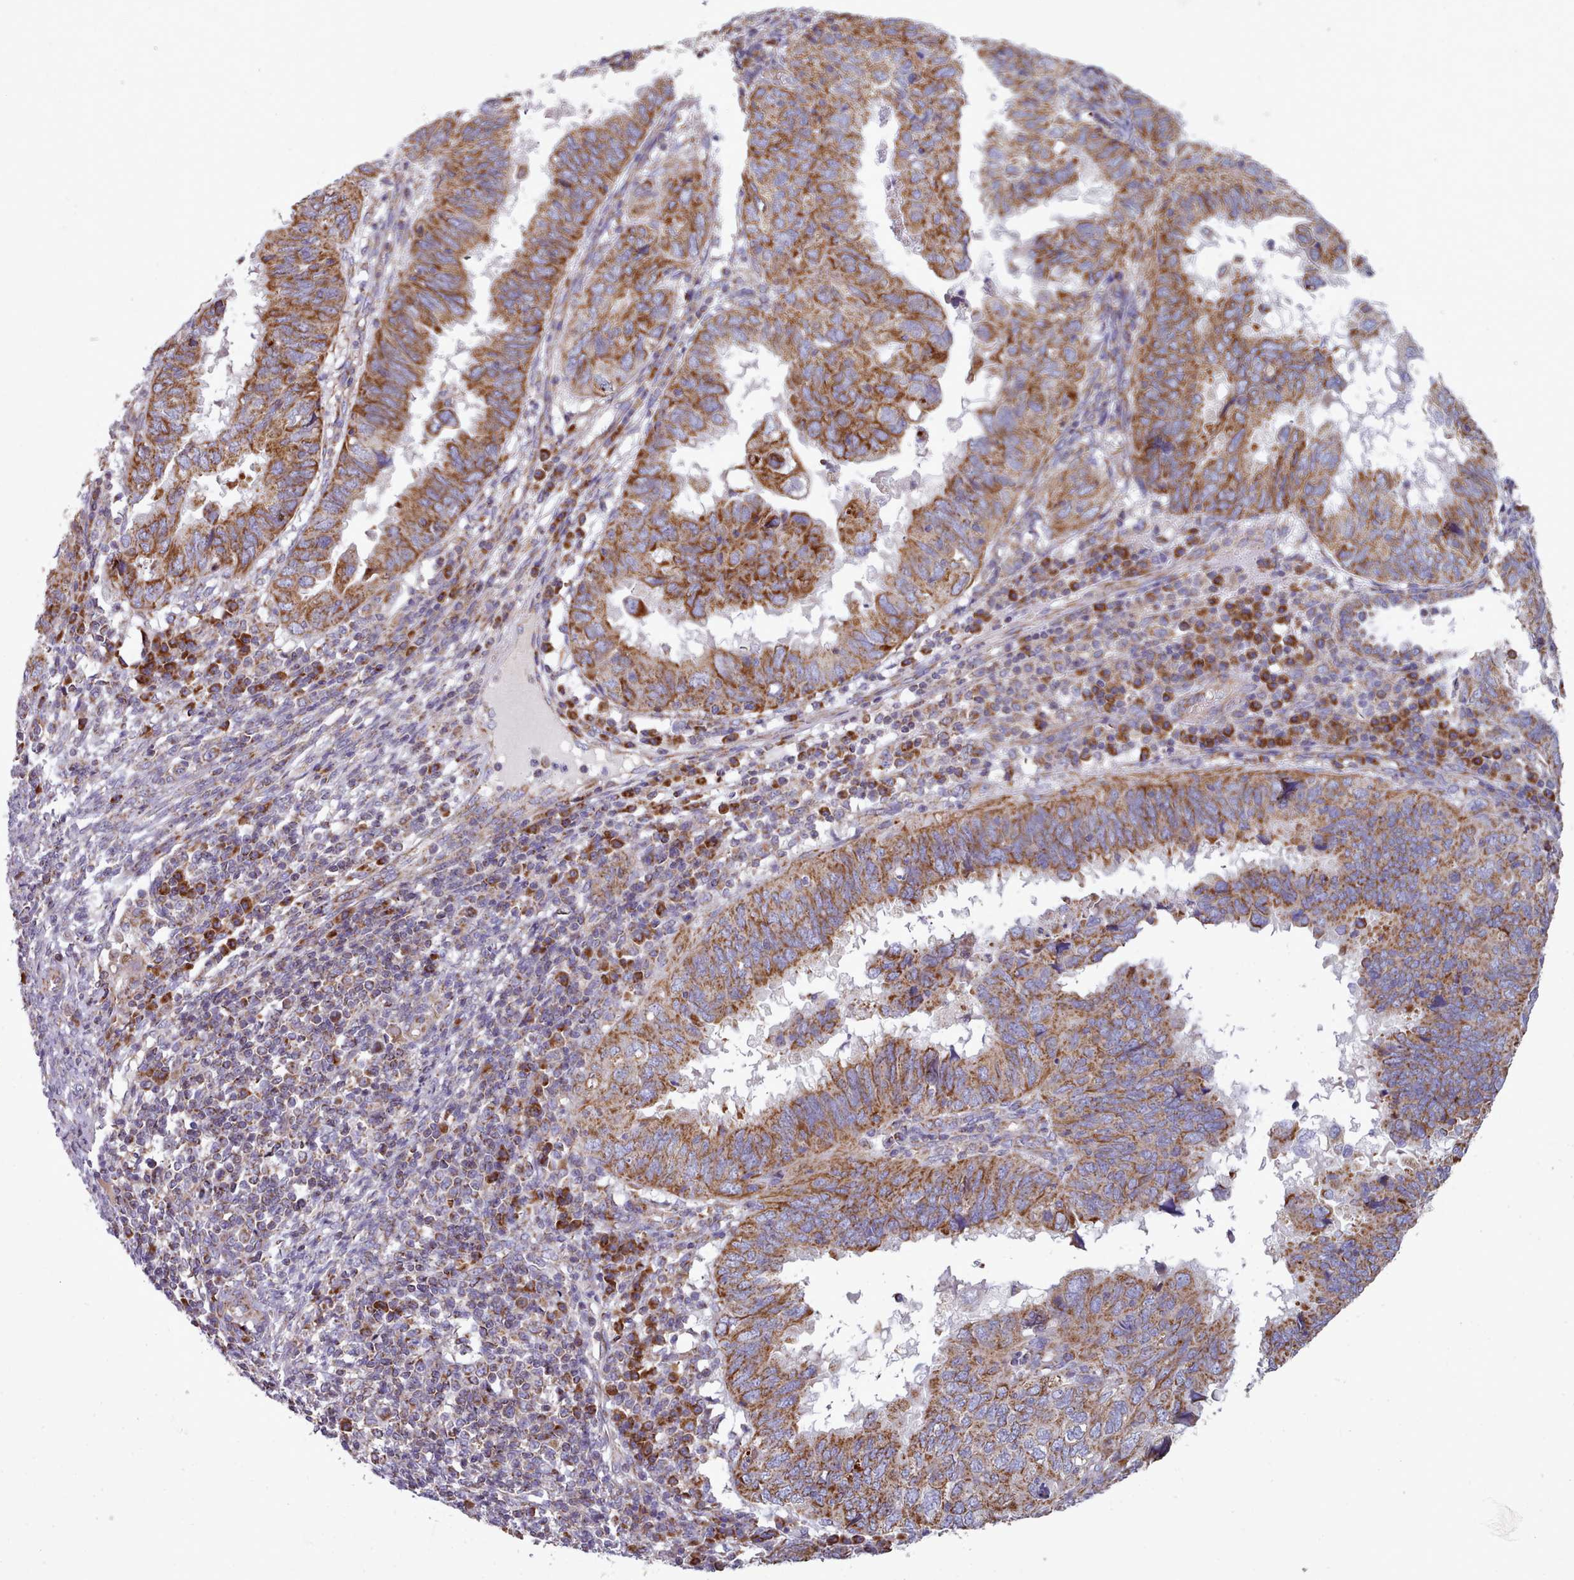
{"staining": {"intensity": "strong", "quantity": ">75%", "location": "cytoplasmic/membranous"}, "tissue": "endometrial cancer", "cell_type": "Tumor cells", "image_type": "cancer", "snomed": [{"axis": "morphology", "description": "Adenocarcinoma, NOS"}, {"axis": "topography", "description": "Uterus"}], "caption": "Immunohistochemical staining of adenocarcinoma (endometrial) exhibits high levels of strong cytoplasmic/membranous staining in about >75% of tumor cells. Ihc stains the protein in brown and the nuclei are stained blue.", "gene": "SRP54", "patient": {"sex": "female", "age": 77}}